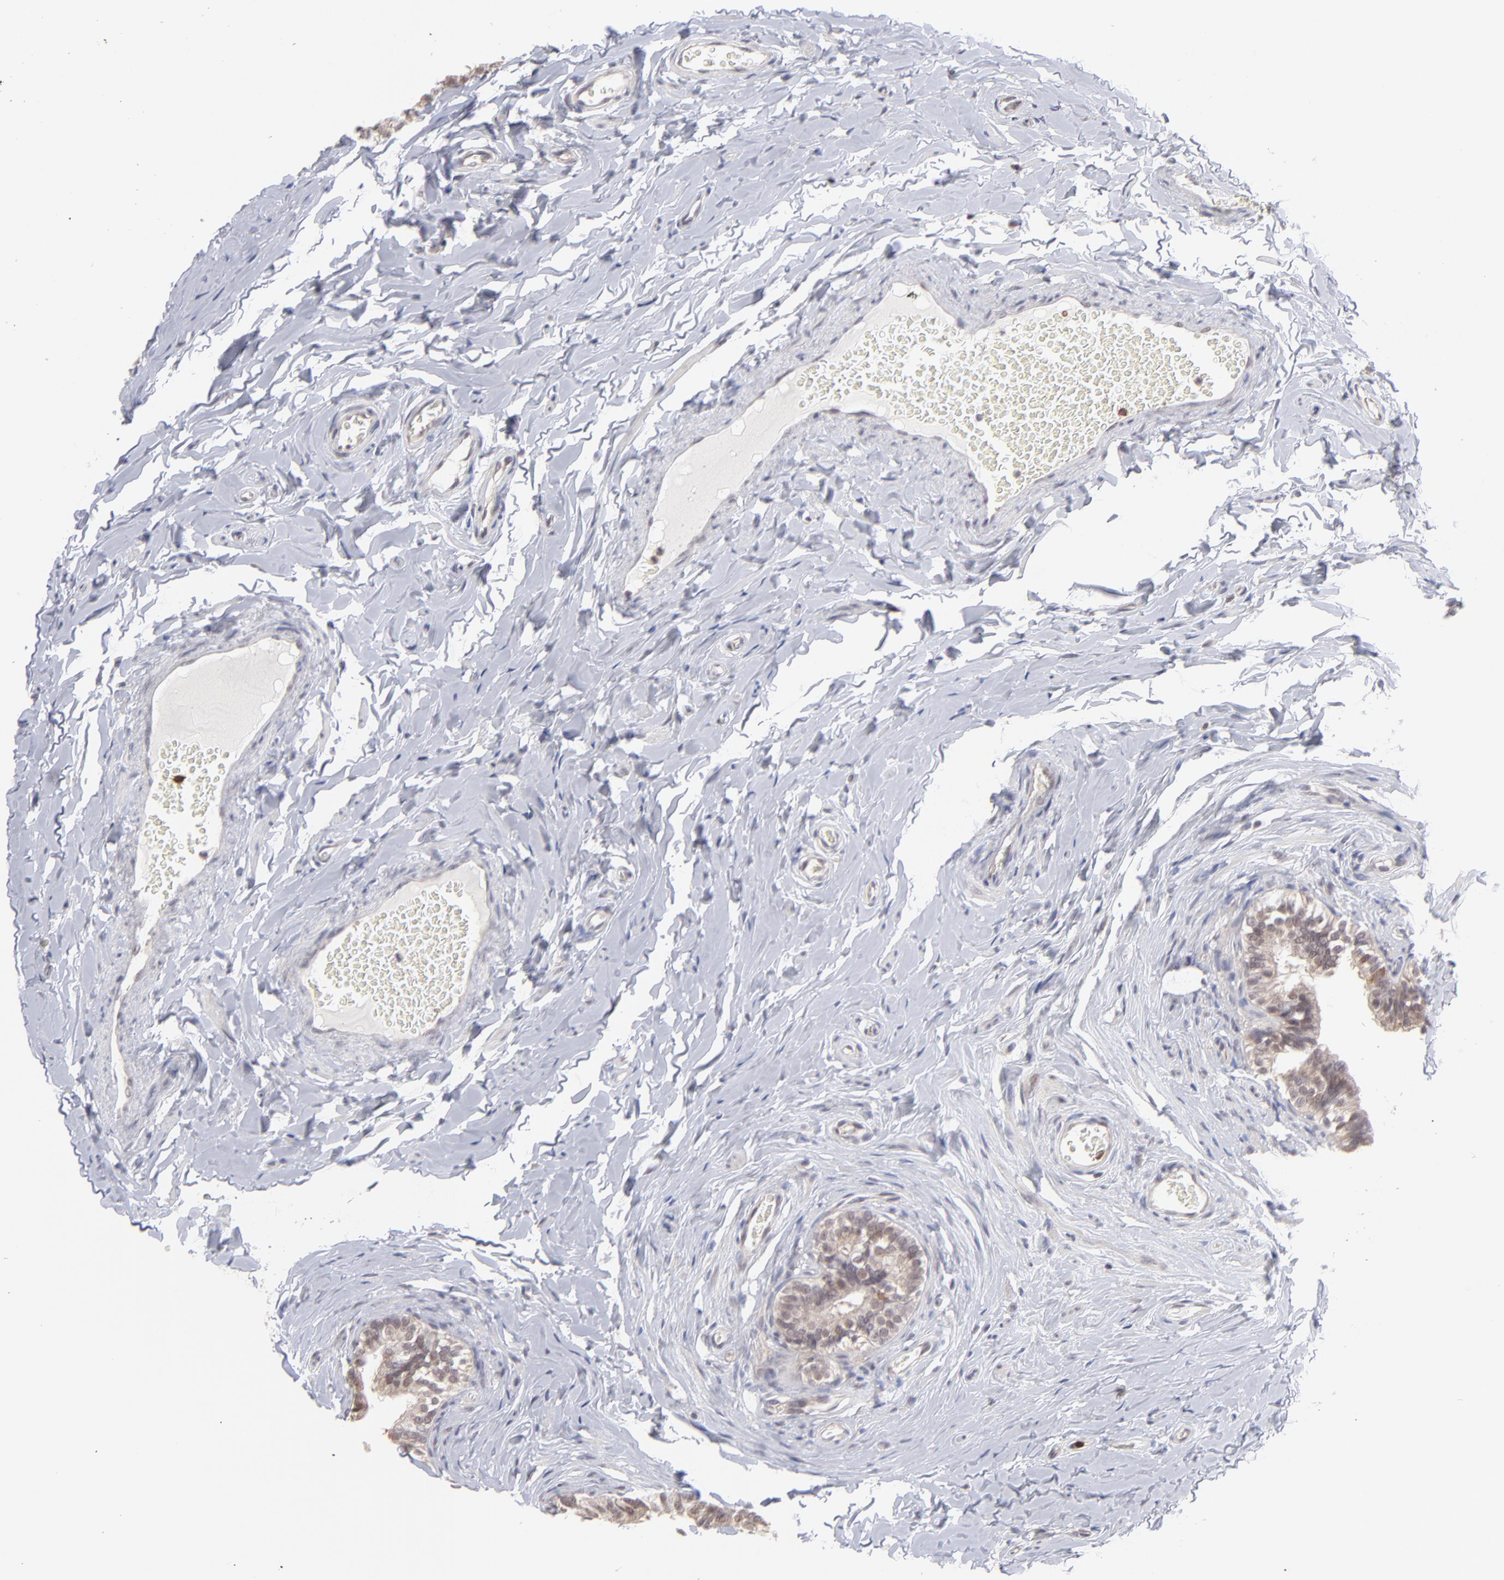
{"staining": {"intensity": "weak", "quantity": ">75%", "location": "nuclear"}, "tissue": "epididymis", "cell_type": "Glandular cells", "image_type": "normal", "snomed": [{"axis": "morphology", "description": "Normal tissue, NOS"}, {"axis": "topography", "description": "Soft tissue"}, {"axis": "topography", "description": "Epididymis"}], "caption": "The immunohistochemical stain highlights weak nuclear expression in glandular cells of normal epididymis. (DAB IHC, brown staining for protein, blue staining for nuclei).", "gene": "OAS1", "patient": {"sex": "male", "age": 26}}